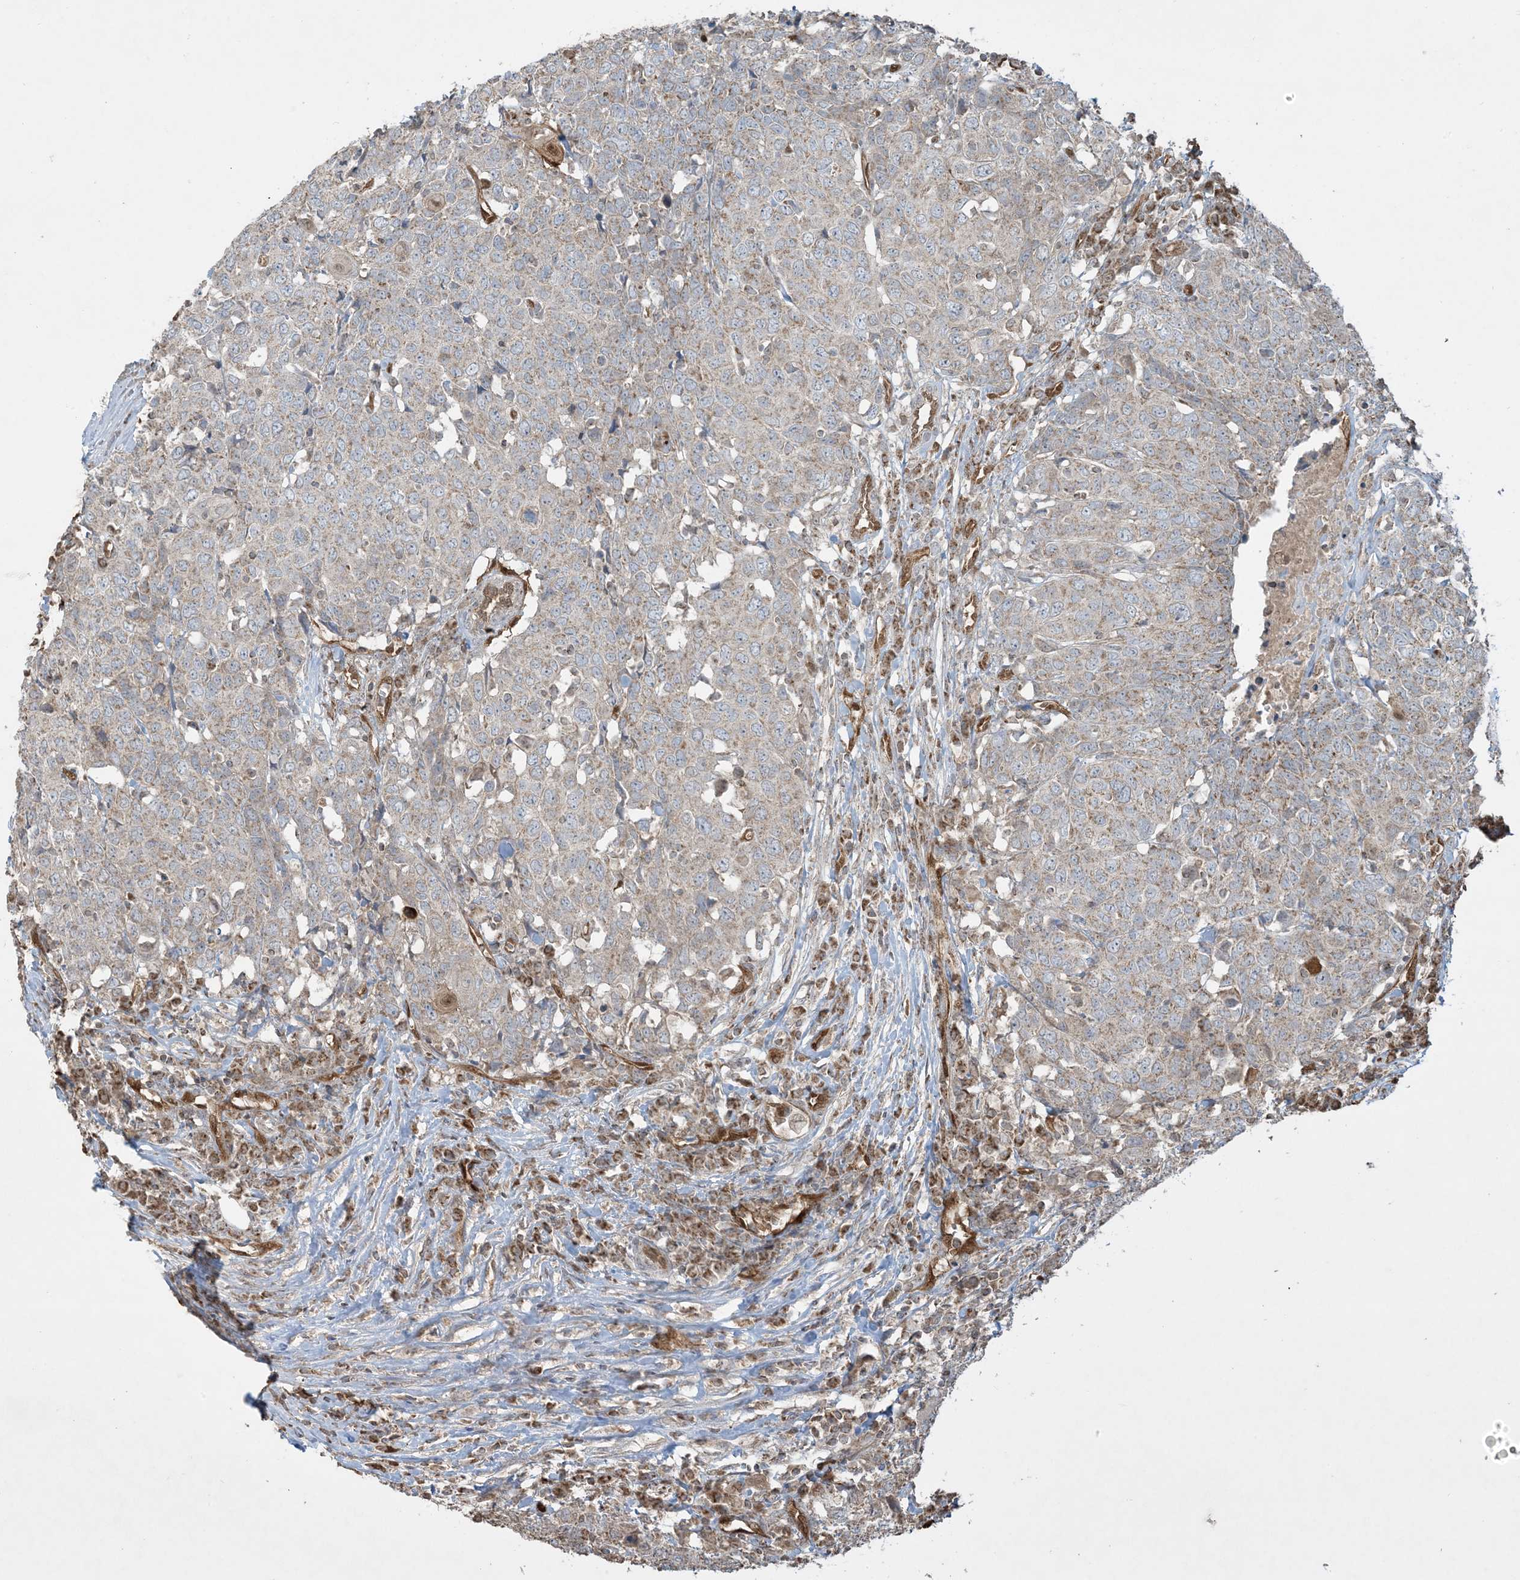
{"staining": {"intensity": "moderate", "quantity": "25%-75%", "location": "cytoplasmic/membranous"}, "tissue": "head and neck cancer", "cell_type": "Tumor cells", "image_type": "cancer", "snomed": [{"axis": "morphology", "description": "Squamous cell carcinoma, NOS"}, {"axis": "topography", "description": "Head-Neck"}], "caption": "The micrograph exhibits immunohistochemical staining of head and neck cancer. There is moderate cytoplasmic/membranous positivity is present in about 25%-75% of tumor cells. (brown staining indicates protein expression, while blue staining denotes nuclei).", "gene": "PPM1F", "patient": {"sex": "male", "age": 66}}